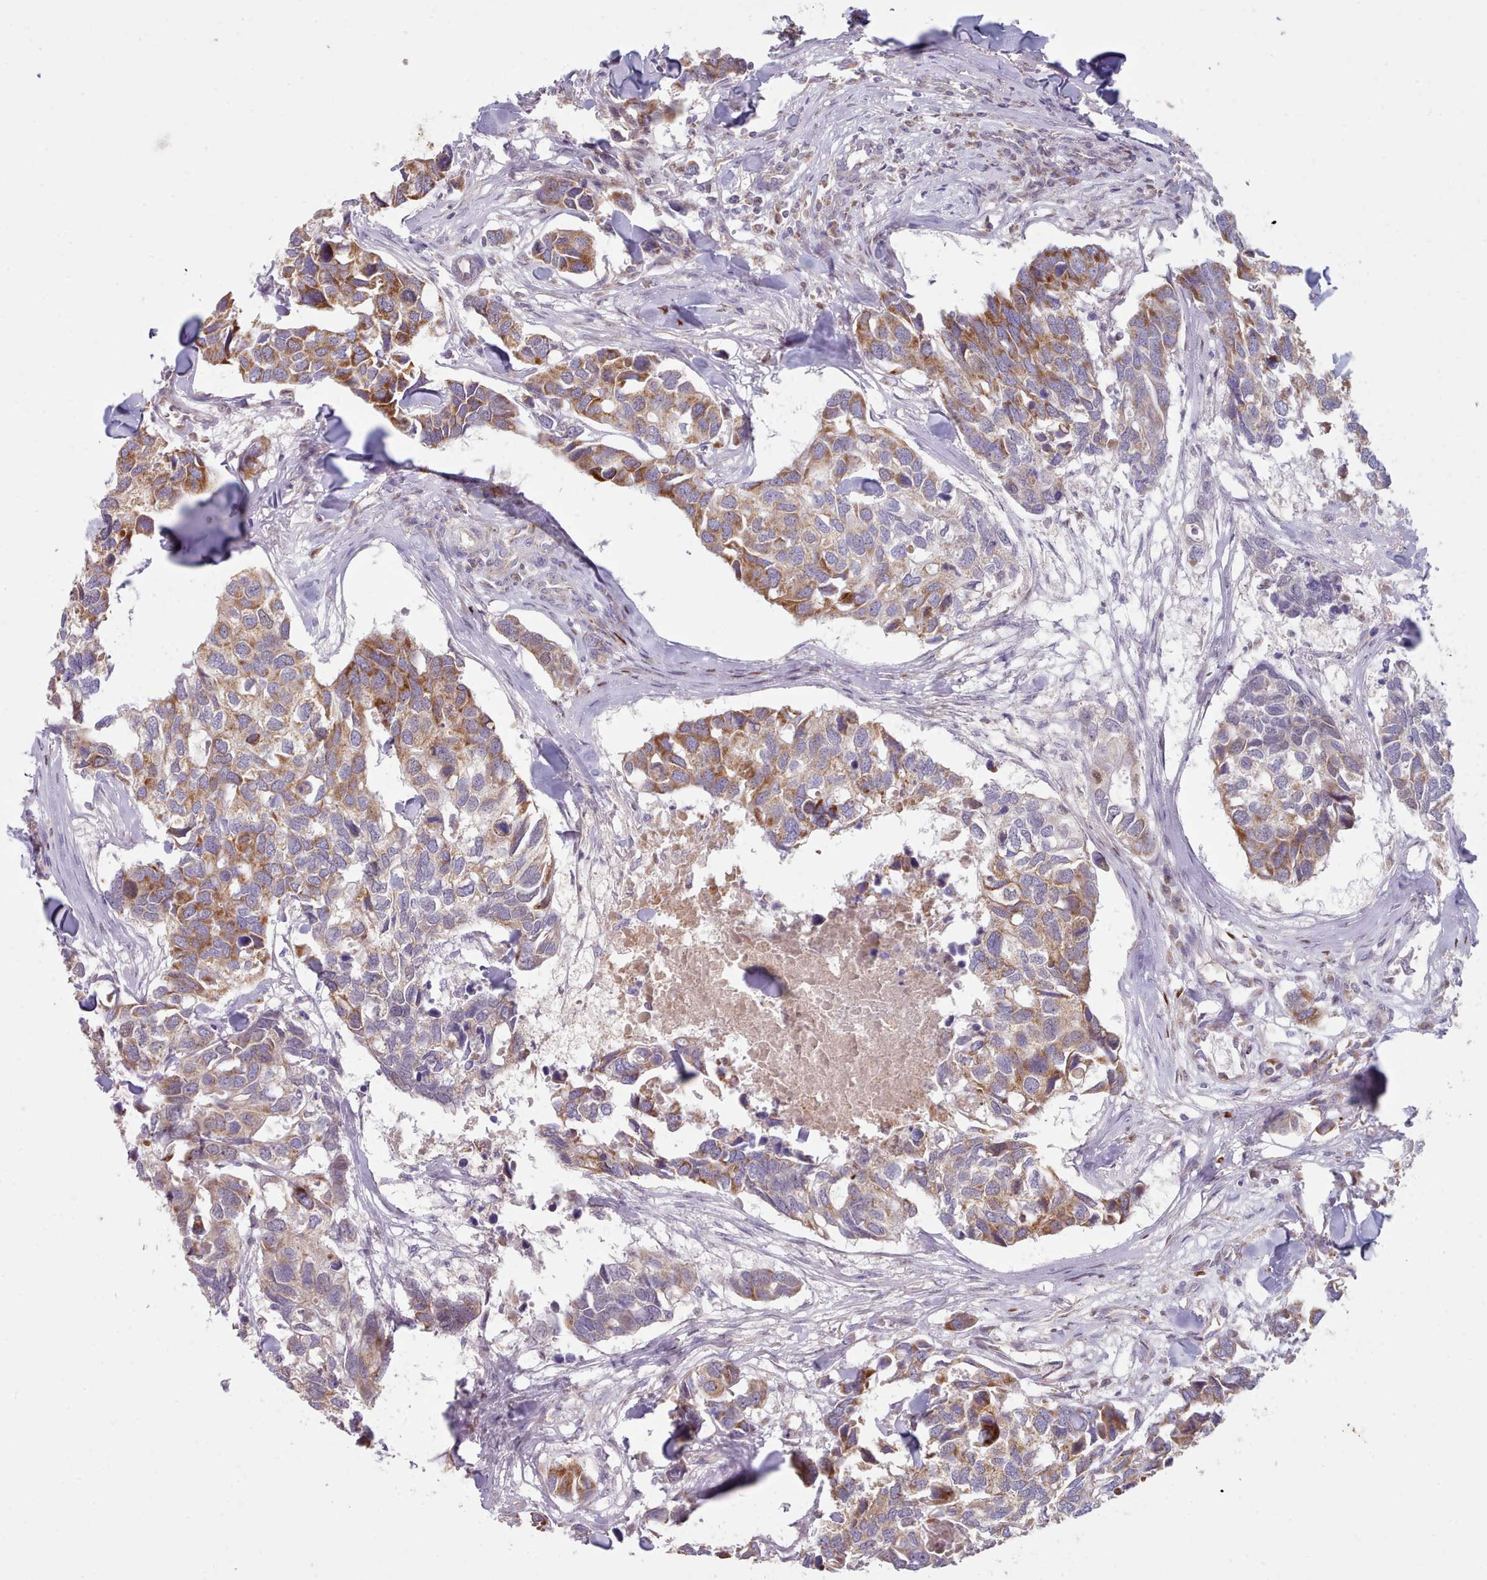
{"staining": {"intensity": "moderate", "quantity": "25%-75%", "location": "cytoplasmic/membranous"}, "tissue": "breast cancer", "cell_type": "Tumor cells", "image_type": "cancer", "snomed": [{"axis": "morphology", "description": "Duct carcinoma"}, {"axis": "topography", "description": "Breast"}], "caption": "High-magnification brightfield microscopy of intraductal carcinoma (breast) stained with DAB (brown) and counterstained with hematoxylin (blue). tumor cells exhibit moderate cytoplasmic/membranous positivity is appreciated in about25%-75% of cells.", "gene": "HSDL2", "patient": {"sex": "female", "age": 83}}